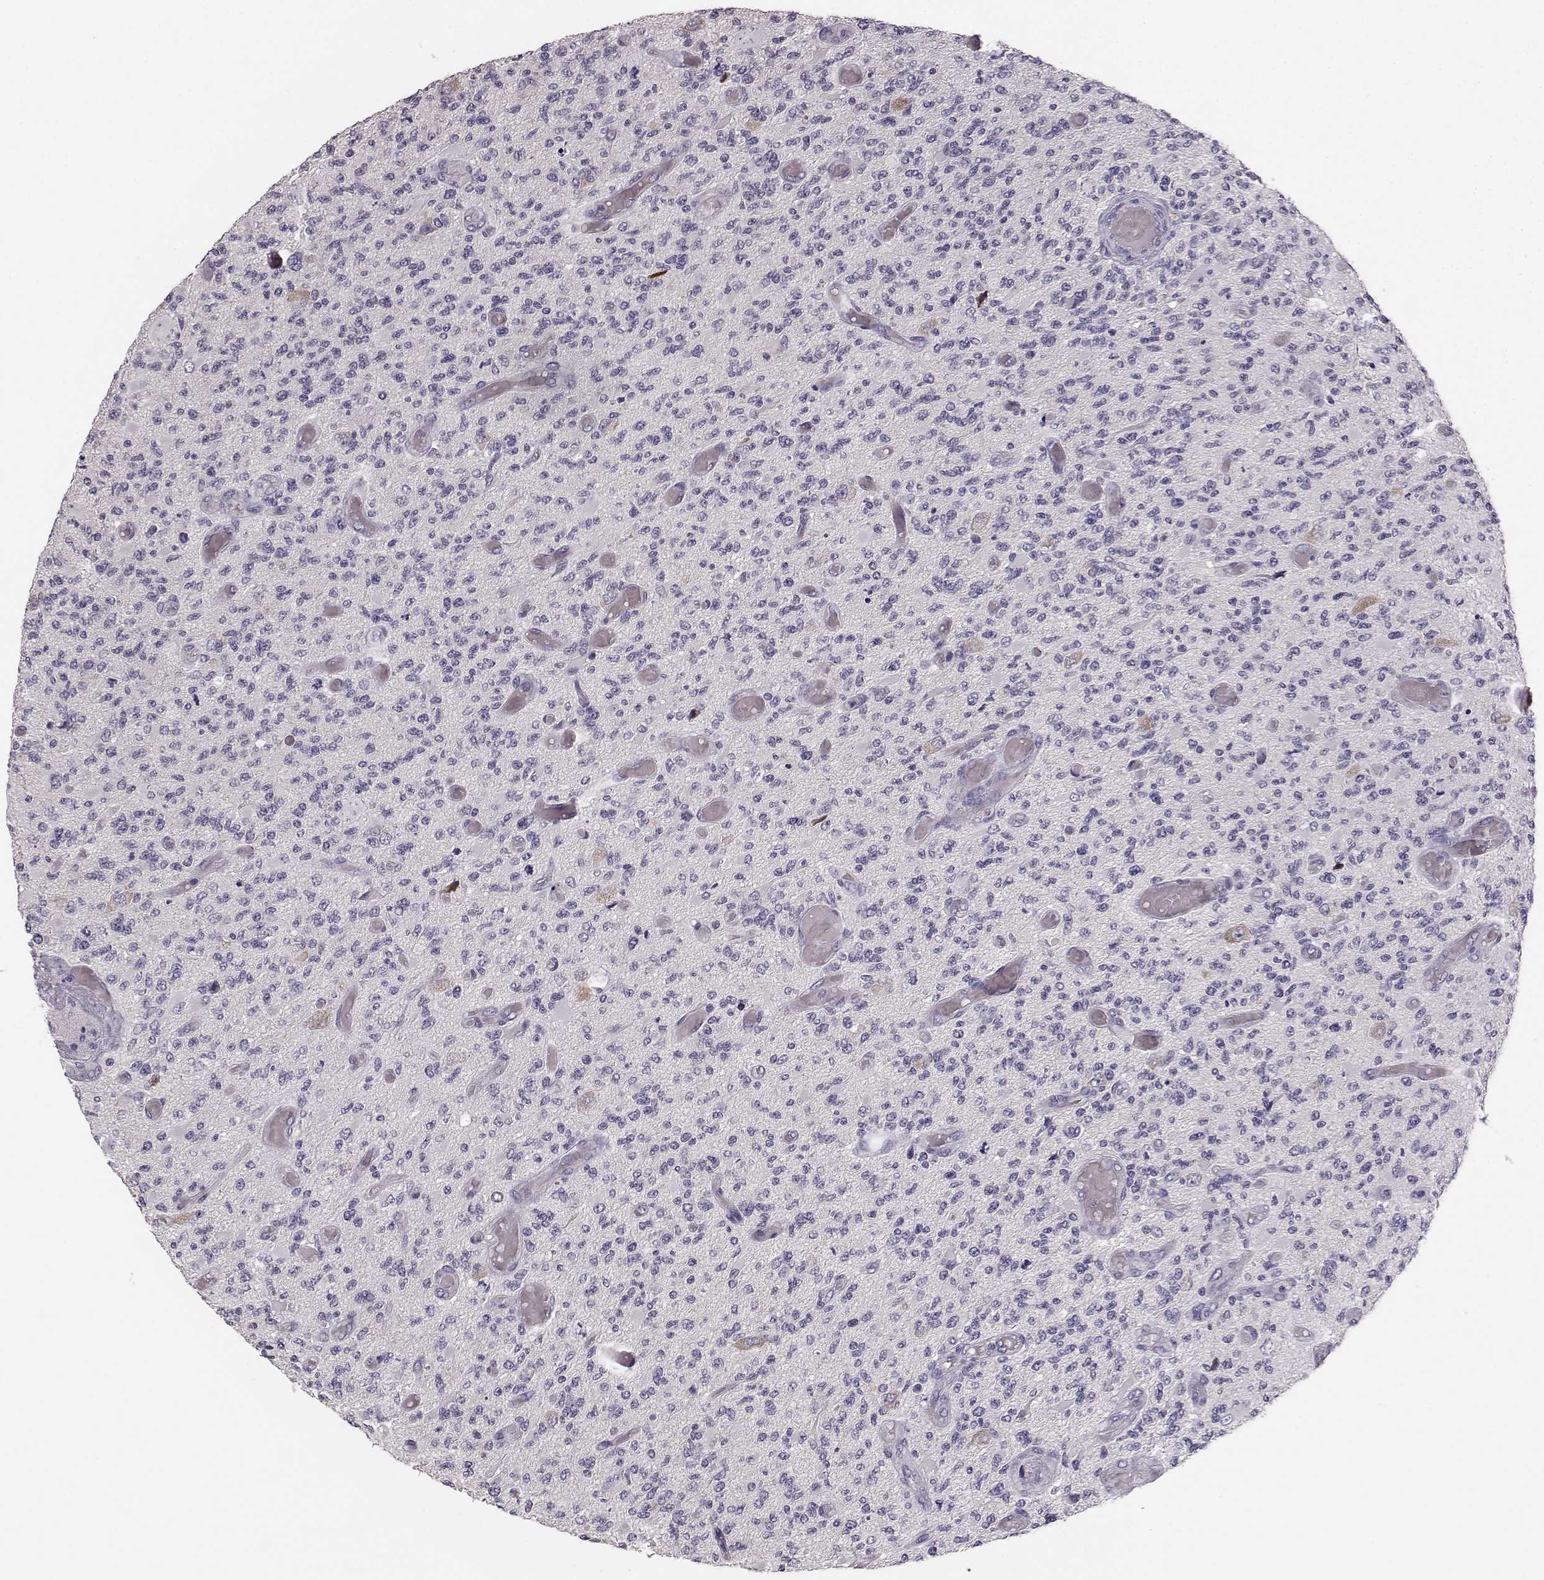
{"staining": {"intensity": "negative", "quantity": "none", "location": "none"}, "tissue": "glioma", "cell_type": "Tumor cells", "image_type": "cancer", "snomed": [{"axis": "morphology", "description": "Glioma, malignant, High grade"}, {"axis": "topography", "description": "Brain"}], "caption": "This is an immunohistochemistry image of human high-grade glioma (malignant). There is no expression in tumor cells.", "gene": "BFSP2", "patient": {"sex": "female", "age": 63}}